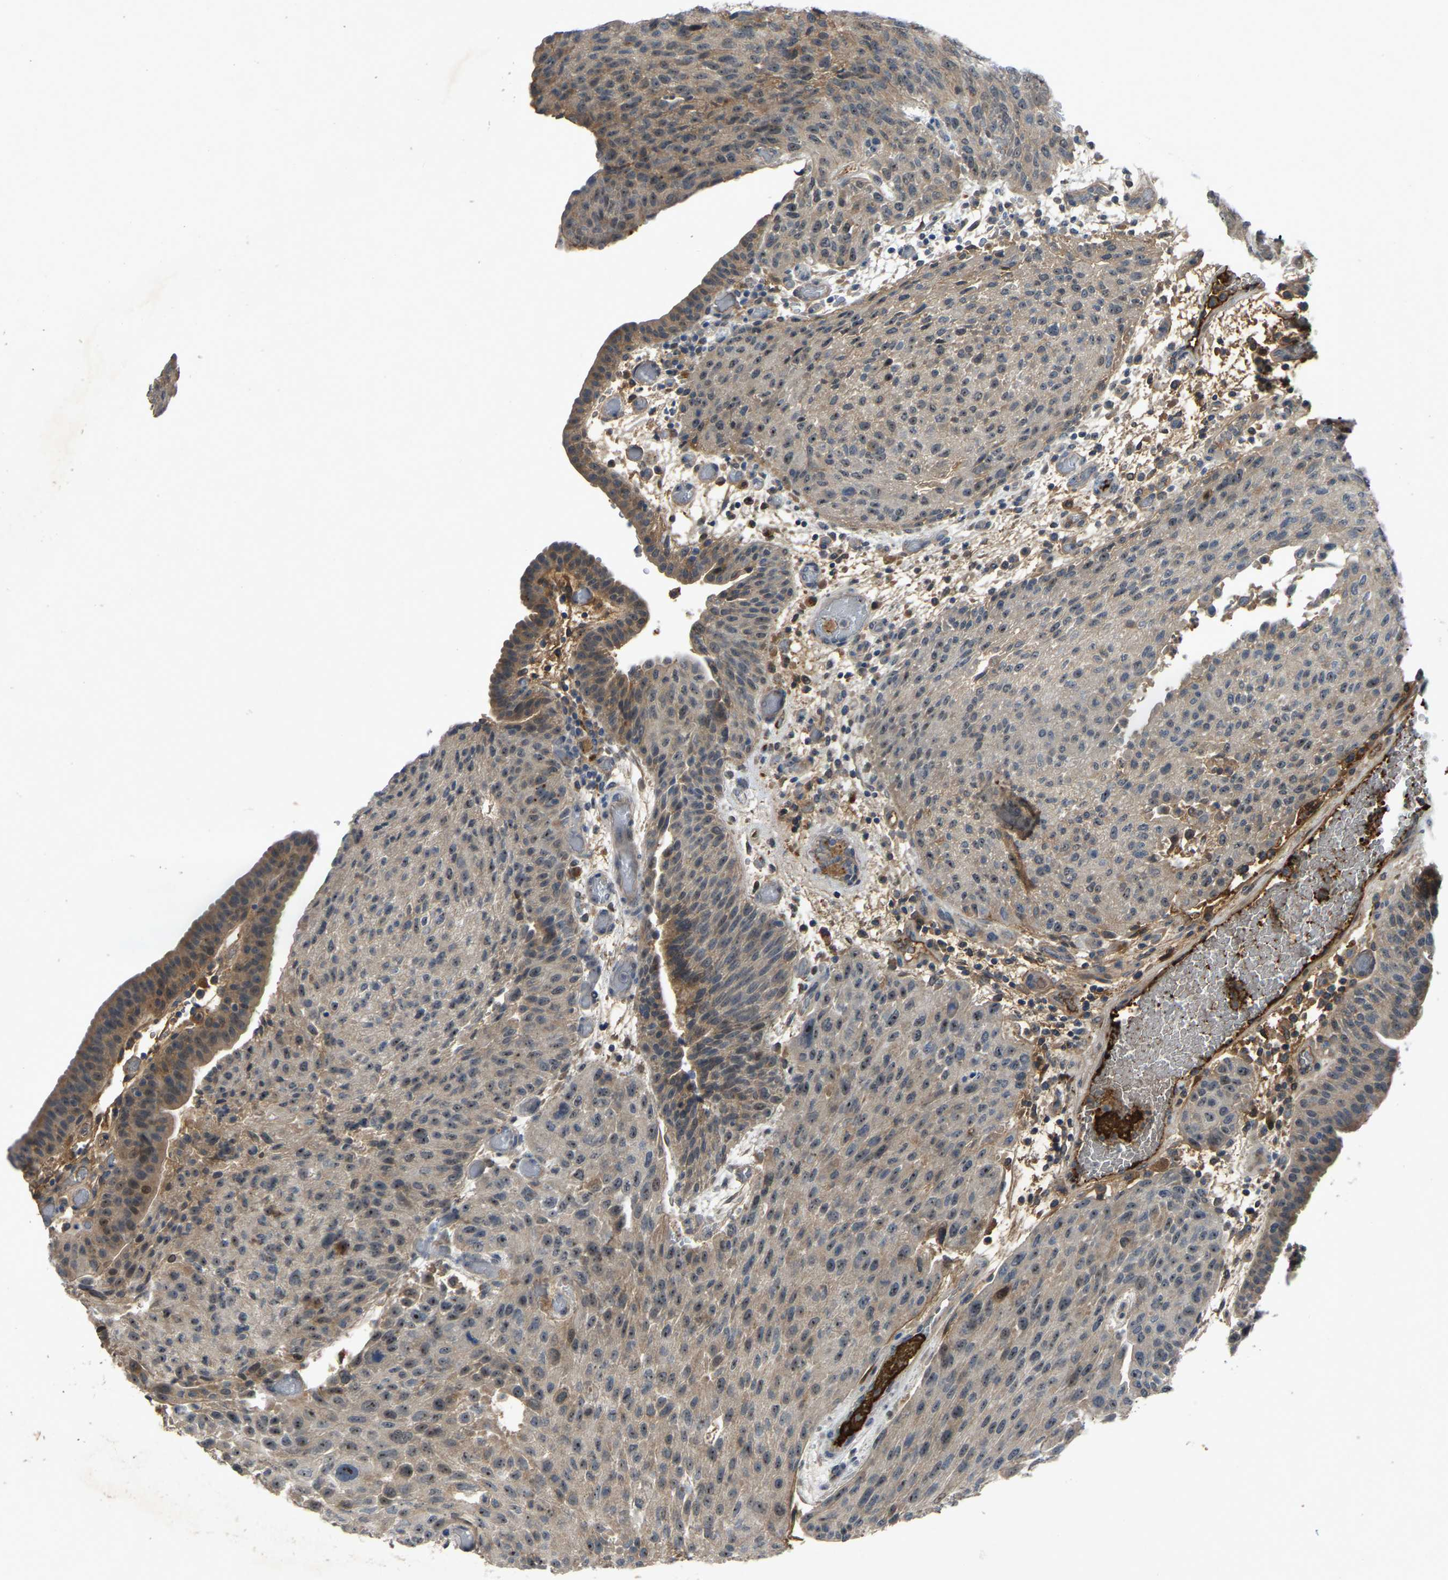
{"staining": {"intensity": "weak", "quantity": ">75%", "location": "cytoplasmic/membranous"}, "tissue": "urothelial cancer", "cell_type": "Tumor cells", "image_type": "cancer", "snomed": [{"axis": "morphology", "description": "Urothelial carcinoma, Low grade"}, {"axis": "morphology", "description": "Urothelial carcinoma, High grade"}, {"axis": "topography", "description": "Urinary bladder"}], "caption": "Low-grade urothelial carcinoma stained with a protein marker demonstrates weak staining in tumor cells.", "gene": "FHIT", "patient": {"sex": "male", "age": 35}}